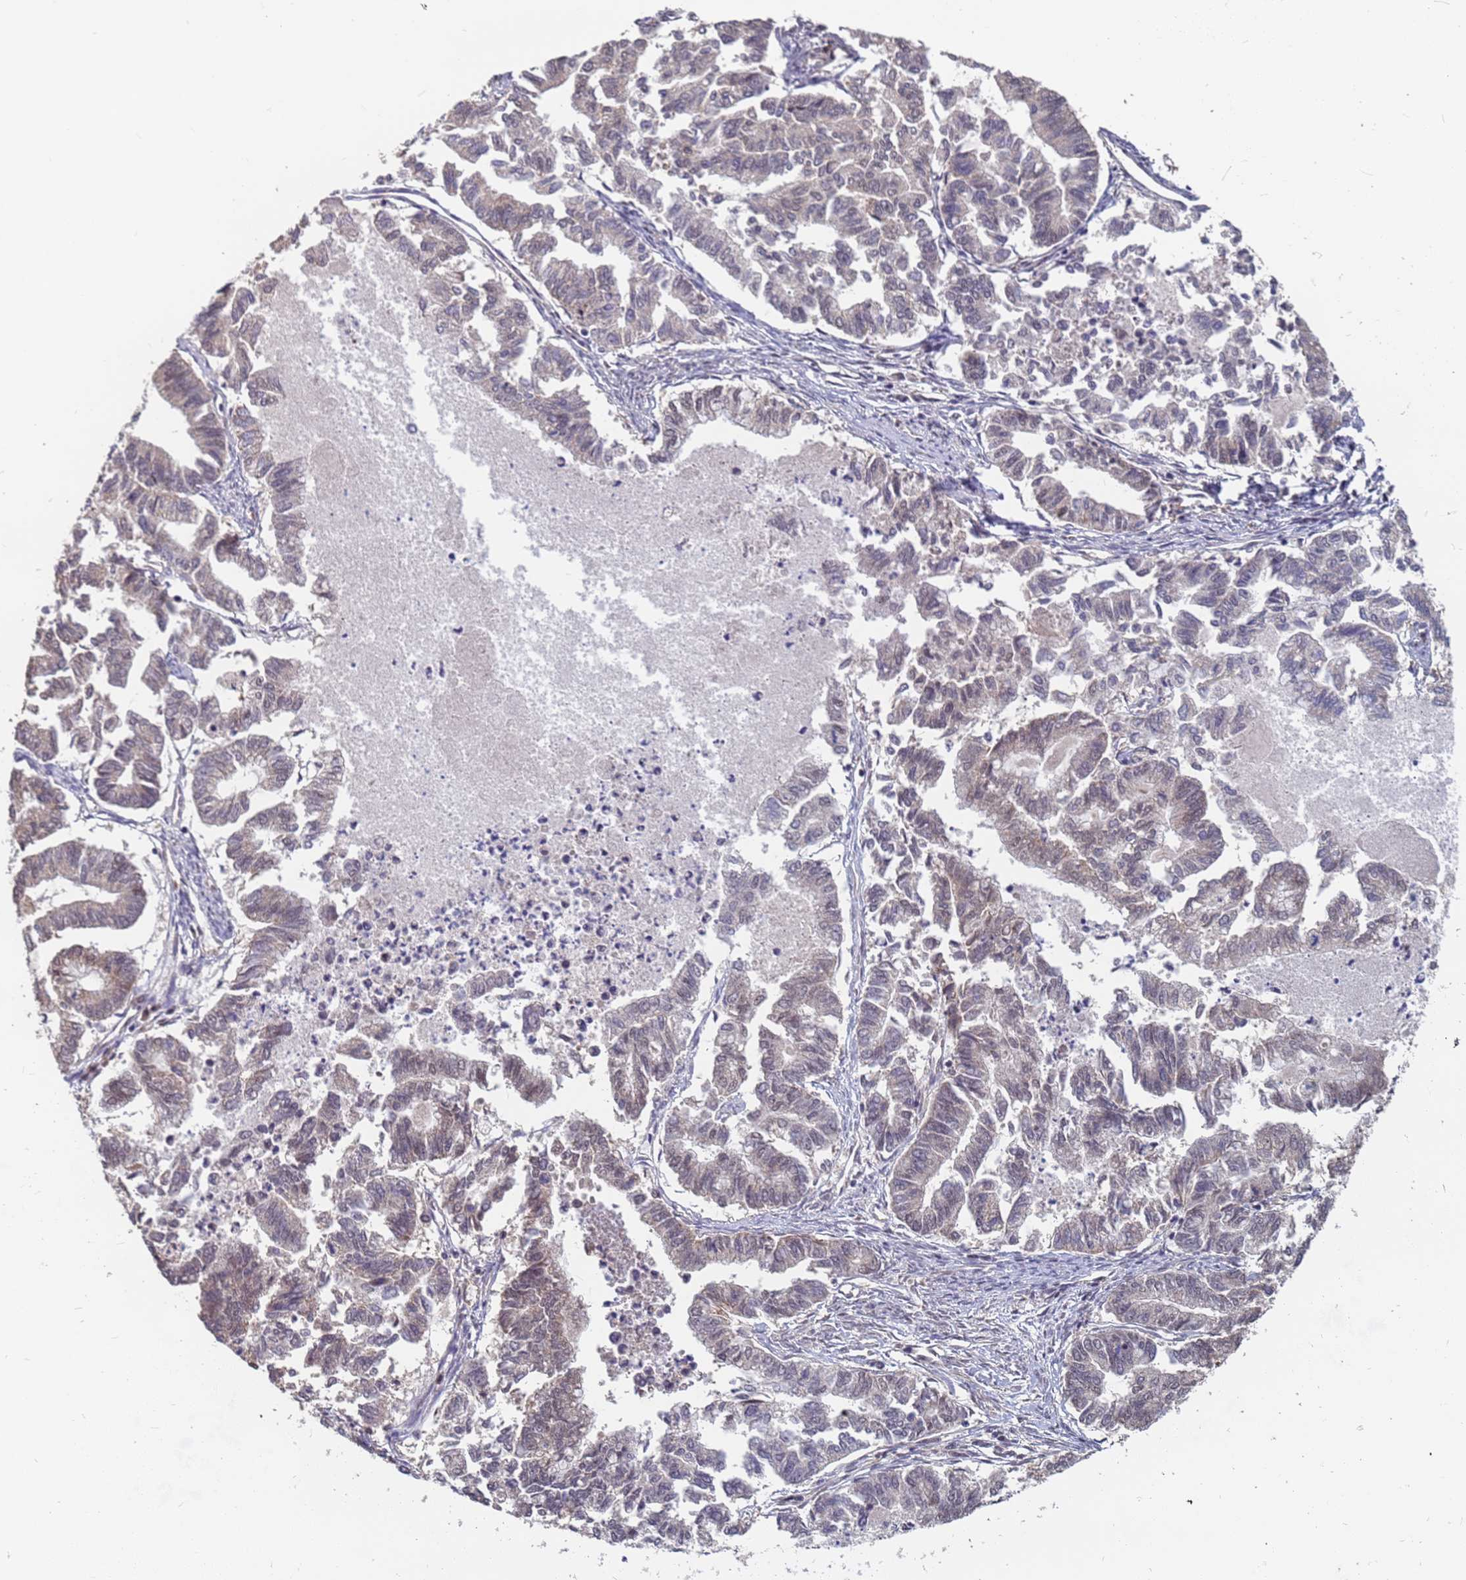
{"staining": {"intensity": "negative", "quantity": "none", "location": "none"}, "tissue": "endometrial cancer", "cell_type": "Tumor cells", "image_type": "cancer", "snomed": [{"axis": "morphology", "description": "Adenocarcinoma, NOS"}, {"axis": "topography", "description": "Endometrium"}], "caption": "High magnification brightfield microscopy of adenocarcinoma (endometrial) stained with DAB (brown) and counterstained with hematoxylin (blue): tumor cells show no significant positivity. (DAB (3,3'-diaminobenzidine) immunohistochemistry visualized using brightfield microscopy, high magnification).", "gene": "DENND2B", "patient": {"sex": "female", "age": 79}}